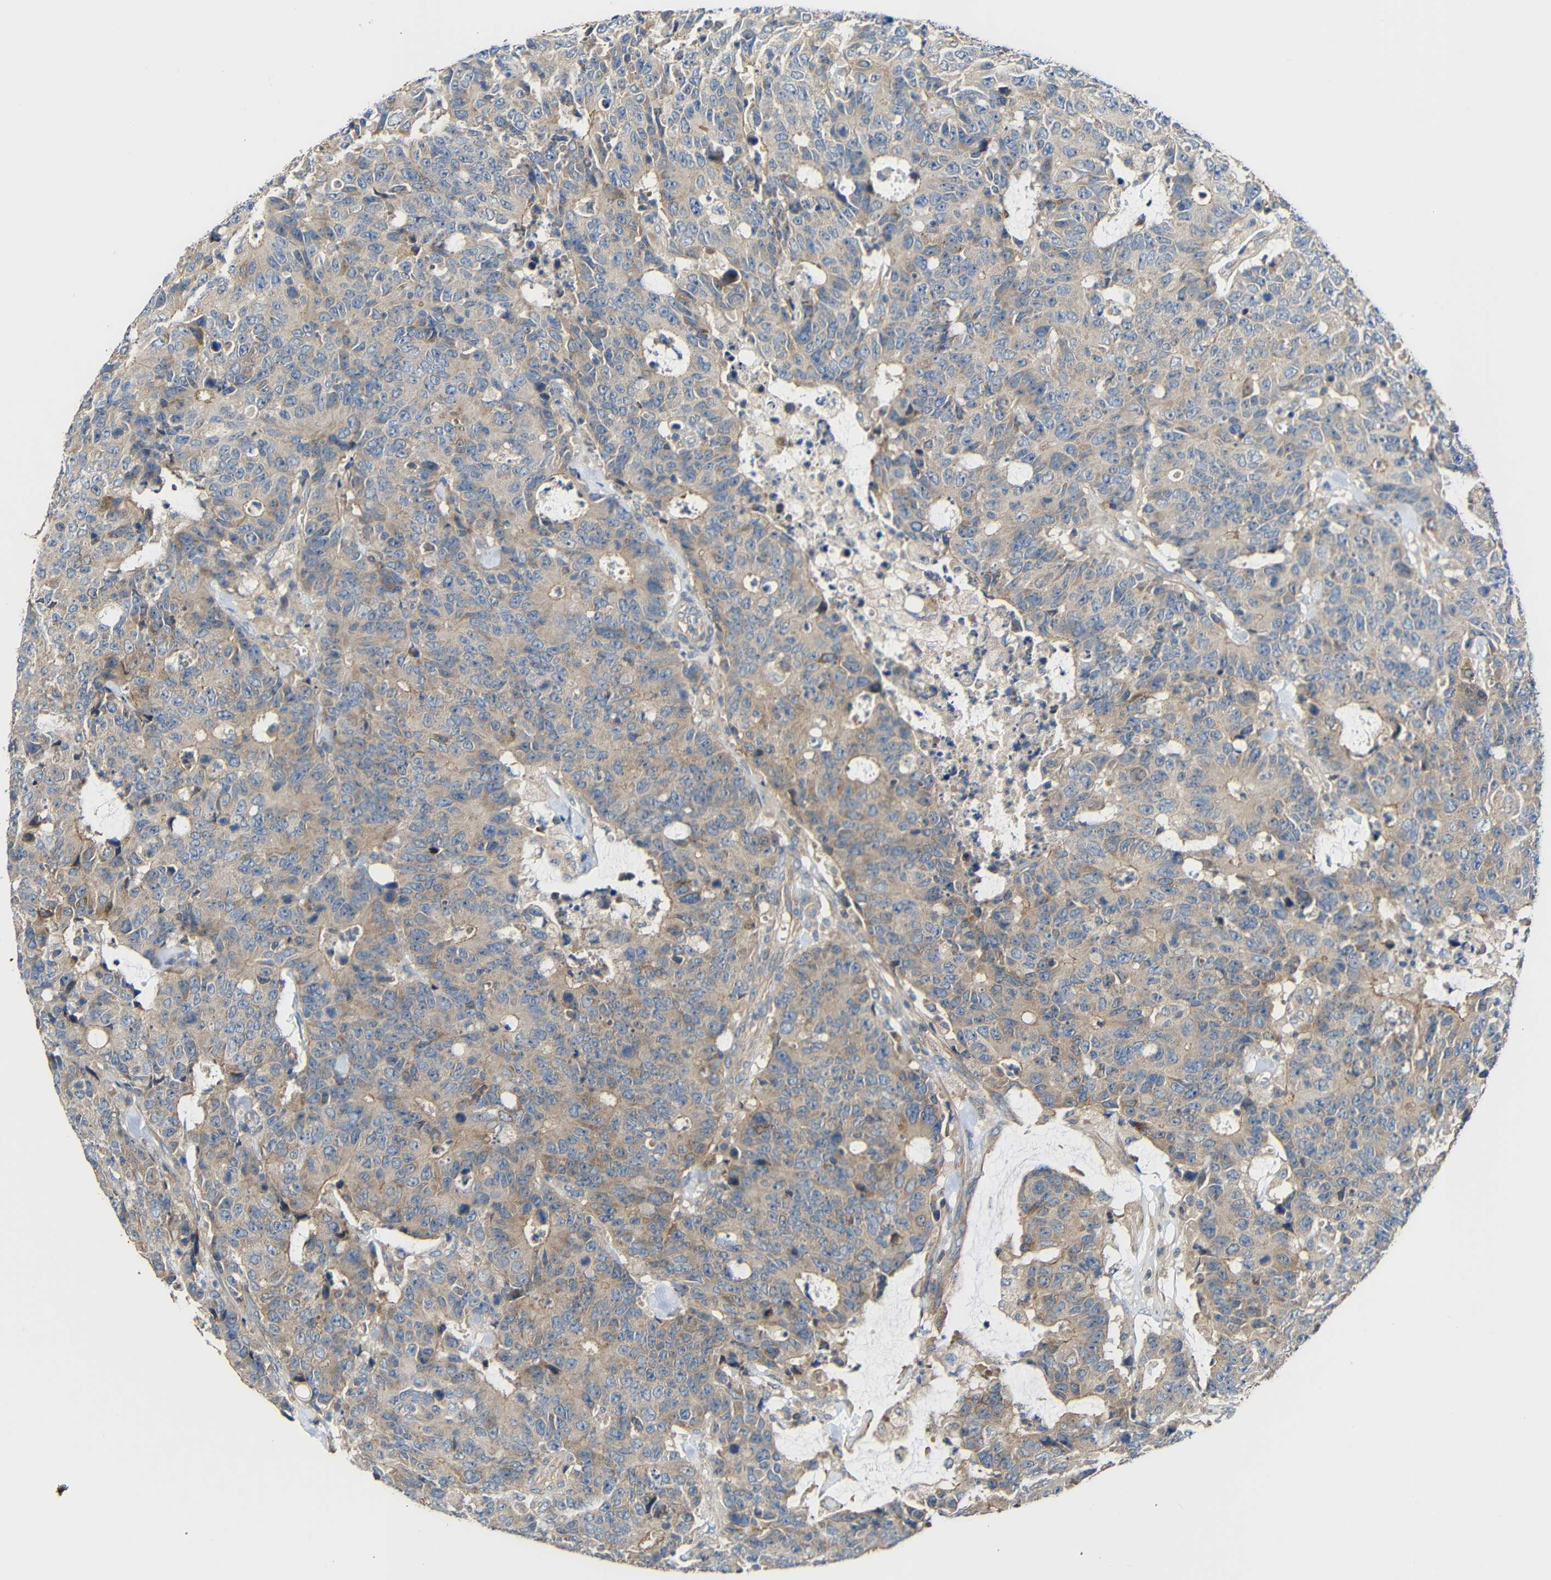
{"staining": {"intensity": "weak", "quantity": ">75%", "location": "cytoplasmic/membranous"}, "tissue": "colorectal cancer", "cell_type": "Tumor cells", "image_type": "cancer", "snomed": [{"axis": "morphology", "description": "Adenocarcinoma, NOS"}, {"axis": "topography", "description": "Colon"}], "caption": "Protein expression analysis of colorectal cancer reveals weak cytoplasmic/membranous staining in about >75% of tumor cells.", "gene": "RHOT2", "patient": {"sex": "female", "age": 86}}